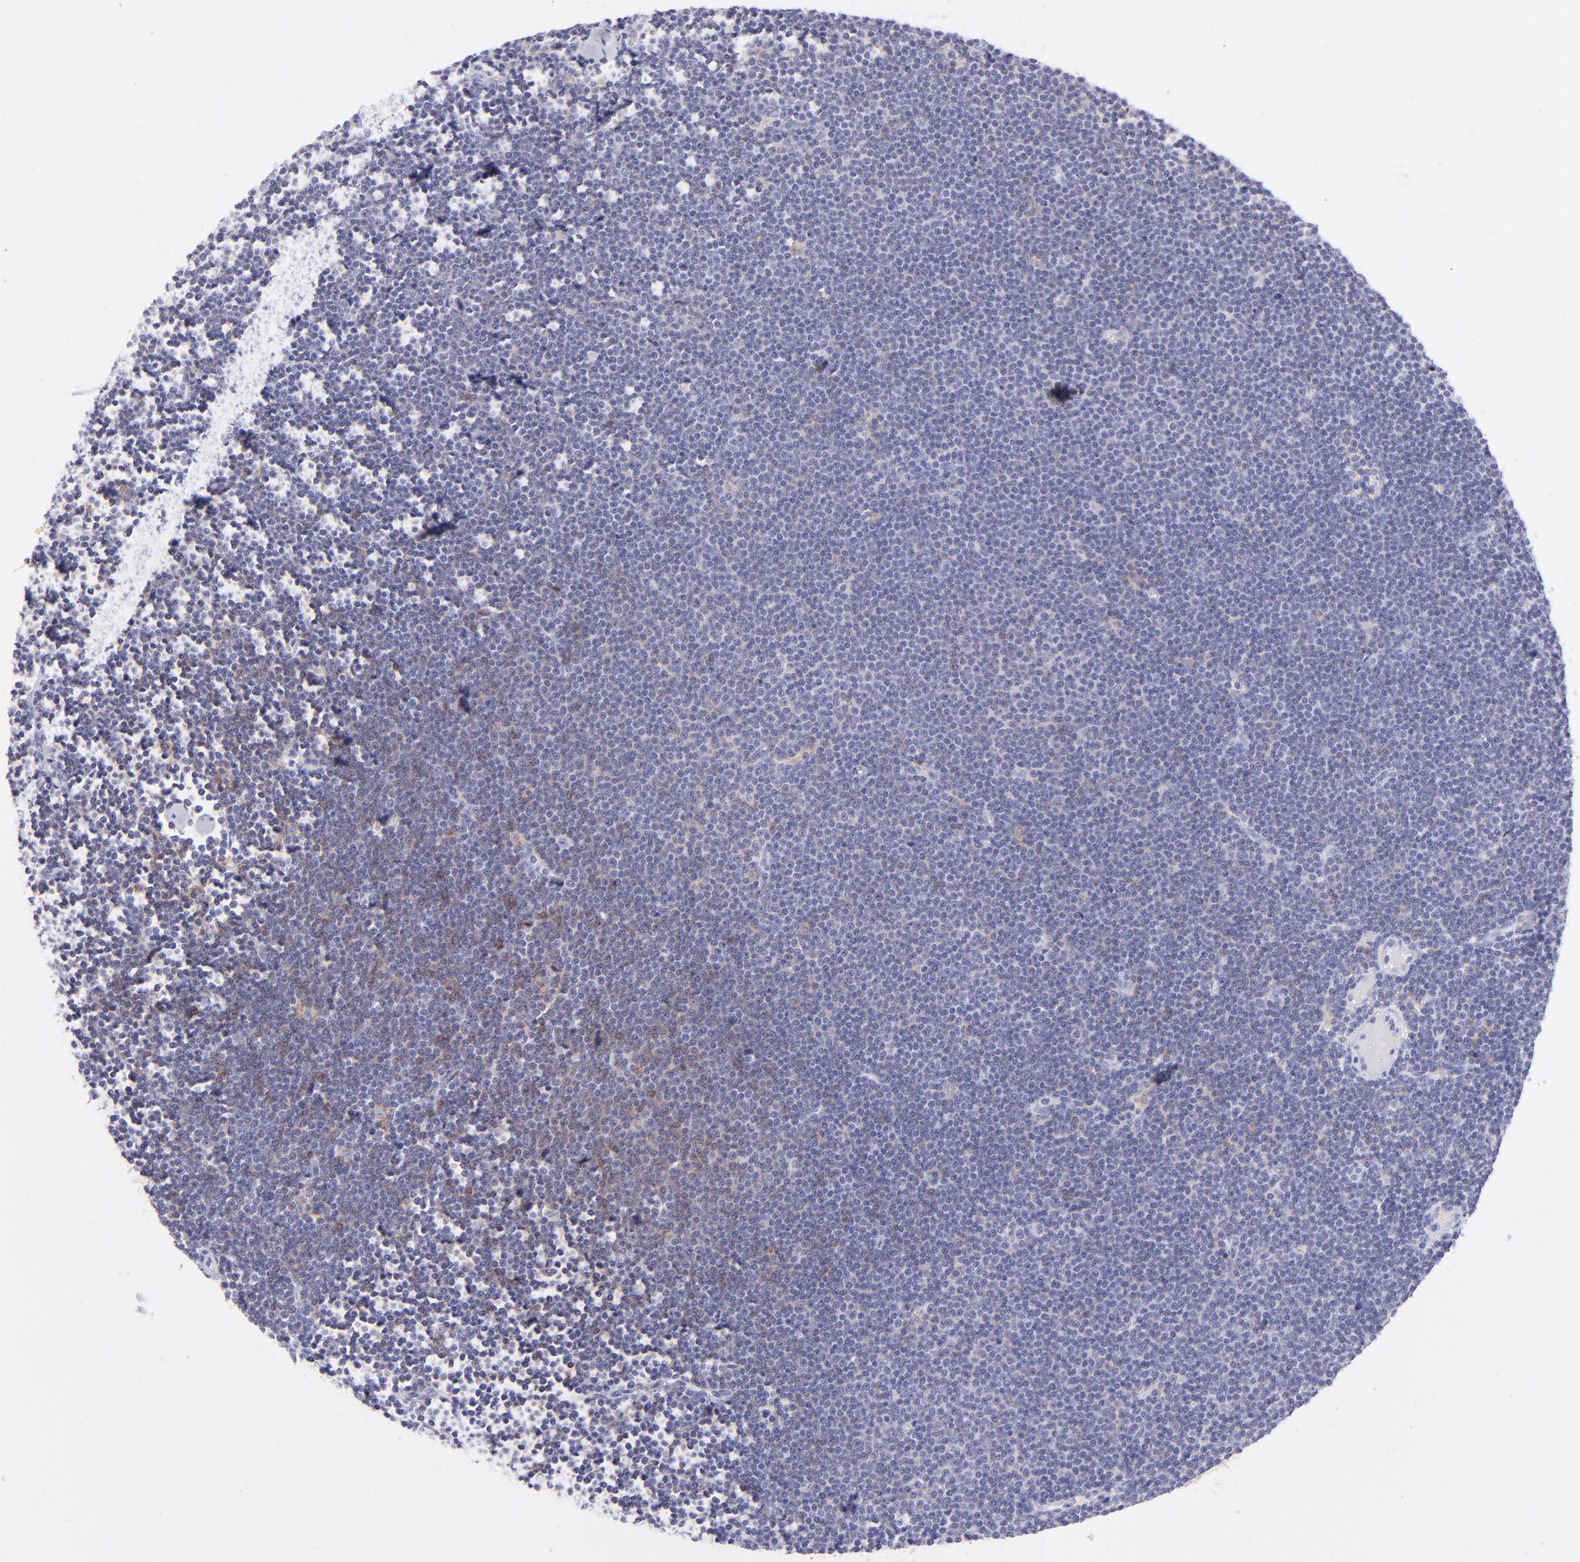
{"staining": {"intensity": "weak", "quantity": "<25%", "location": "cytoplasmic/membranous"}, "tissue": "lymphoma", "cell_type": "Tumor cells", "image_type": "cancer", "snomed": [{"axis": "morphology", "description": "Malignant lymphoma, non-Hodgkin's type, Low grade"}, {"axis": "topography", "description": "Lymph node"}], "caption": "An immunohistochemistry histopathology image of malignant lymphoma, non-Hodgkin's type (low-grade) is shown. There is no staining in tumor cells of malignant lymphoma, non-Hodgkin's type (low-grade).", "gene": "CD72", "patient": {"sex": "female", "age": 73}}